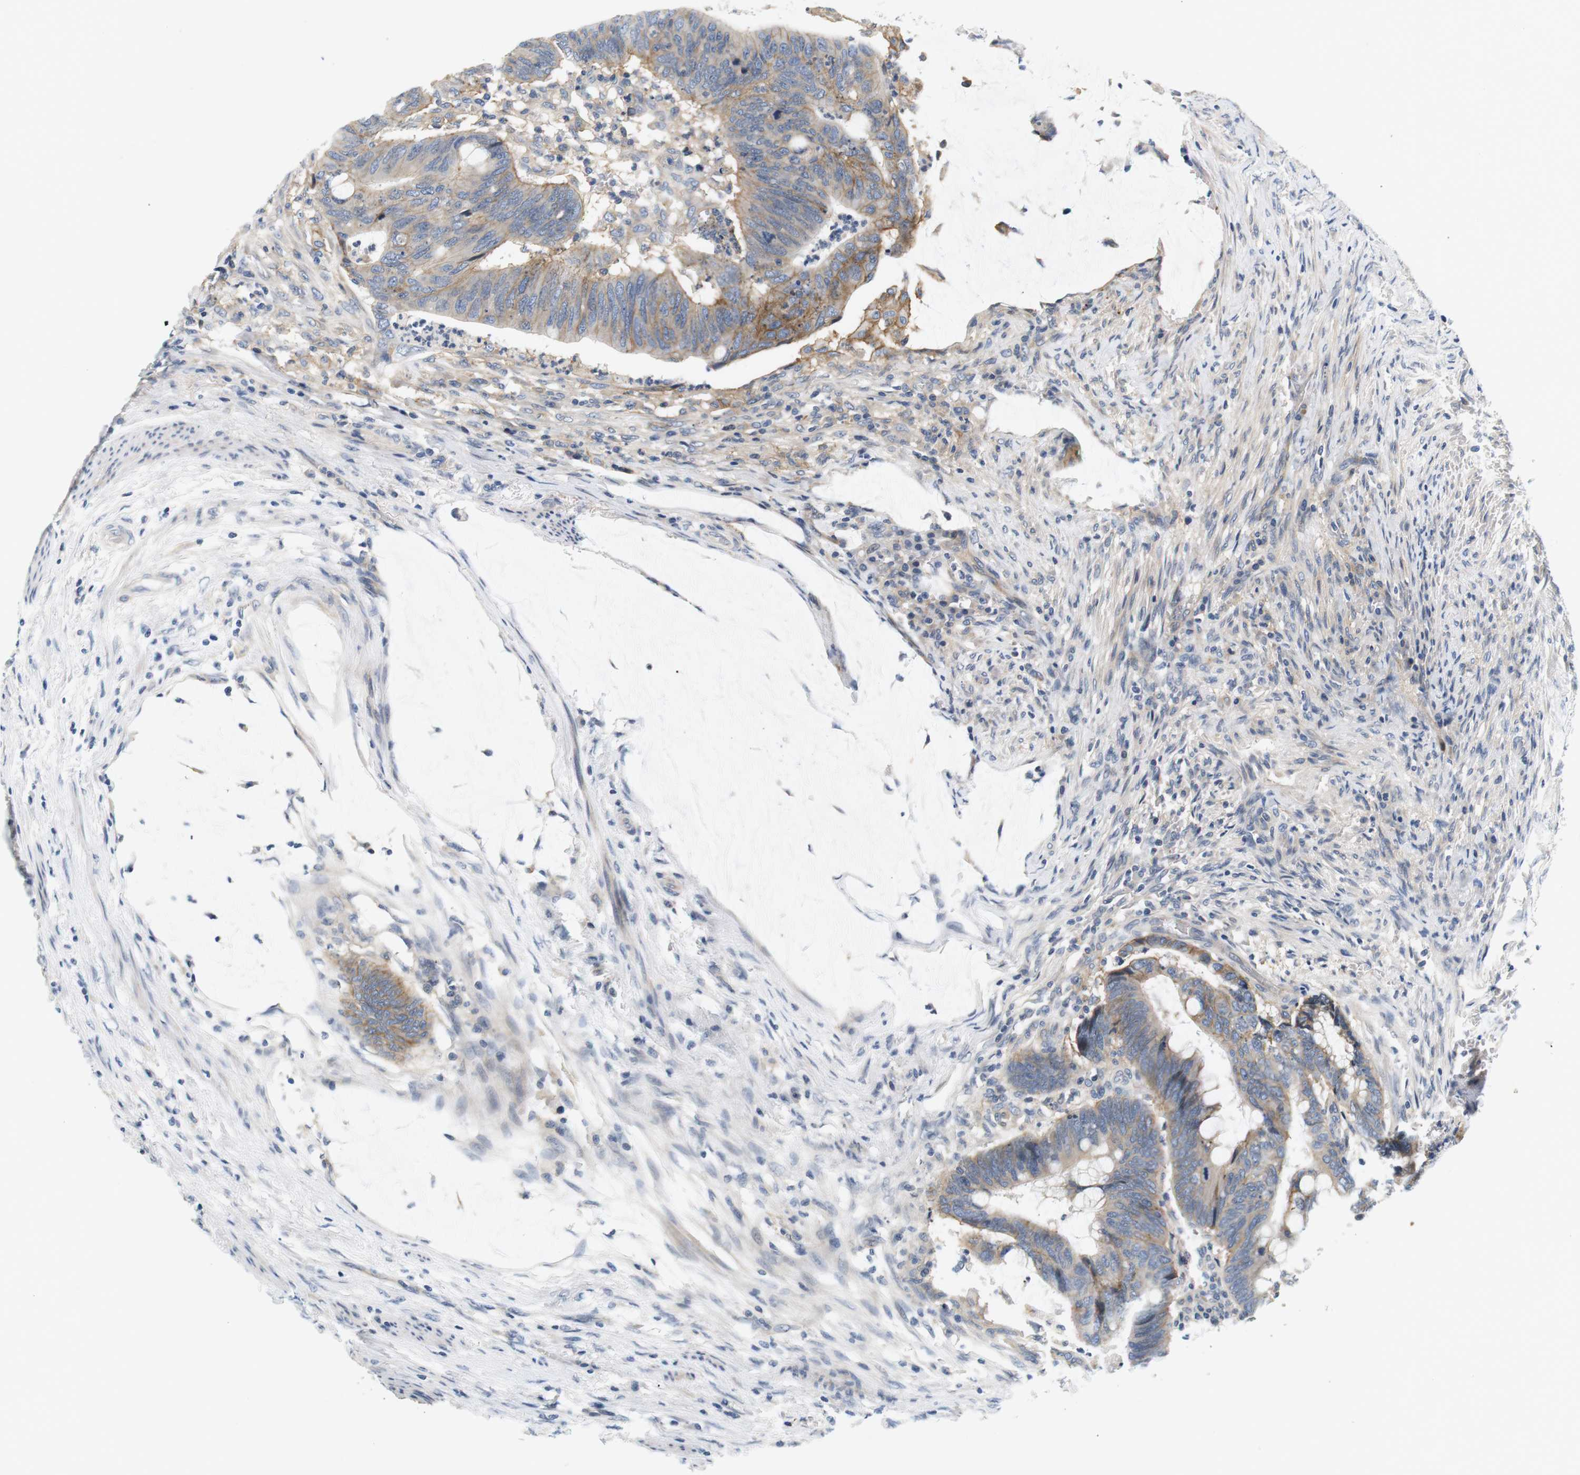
{"staining": {"intensity": "moderate", "quantity": "<25%", "location": "cytoplasmic/membranous"}, "tissue": "colorectal cancer", "cell_type": "Tumor cells", "image_type": "cancer", "snomed": [{"axis": "morphology", "description": "Normal tissue, NOS"}, {"axis": "morphology", "description": "Adenocarcinoma, NOS"}, {"axis": "topography", "description": "Rectum"}, {"axis": "topography", "description": "Peripheral nerve tissue"}], "caption": "Immunohistochemical staining of human colorectal adenocarcinoma exhibits low levels of moderate cytoplasmic/membranous protein positivity in approximately <25% of tumor cells.", "gene": "SLC30A1", "patient": {"sex": "male", "age": 92}}